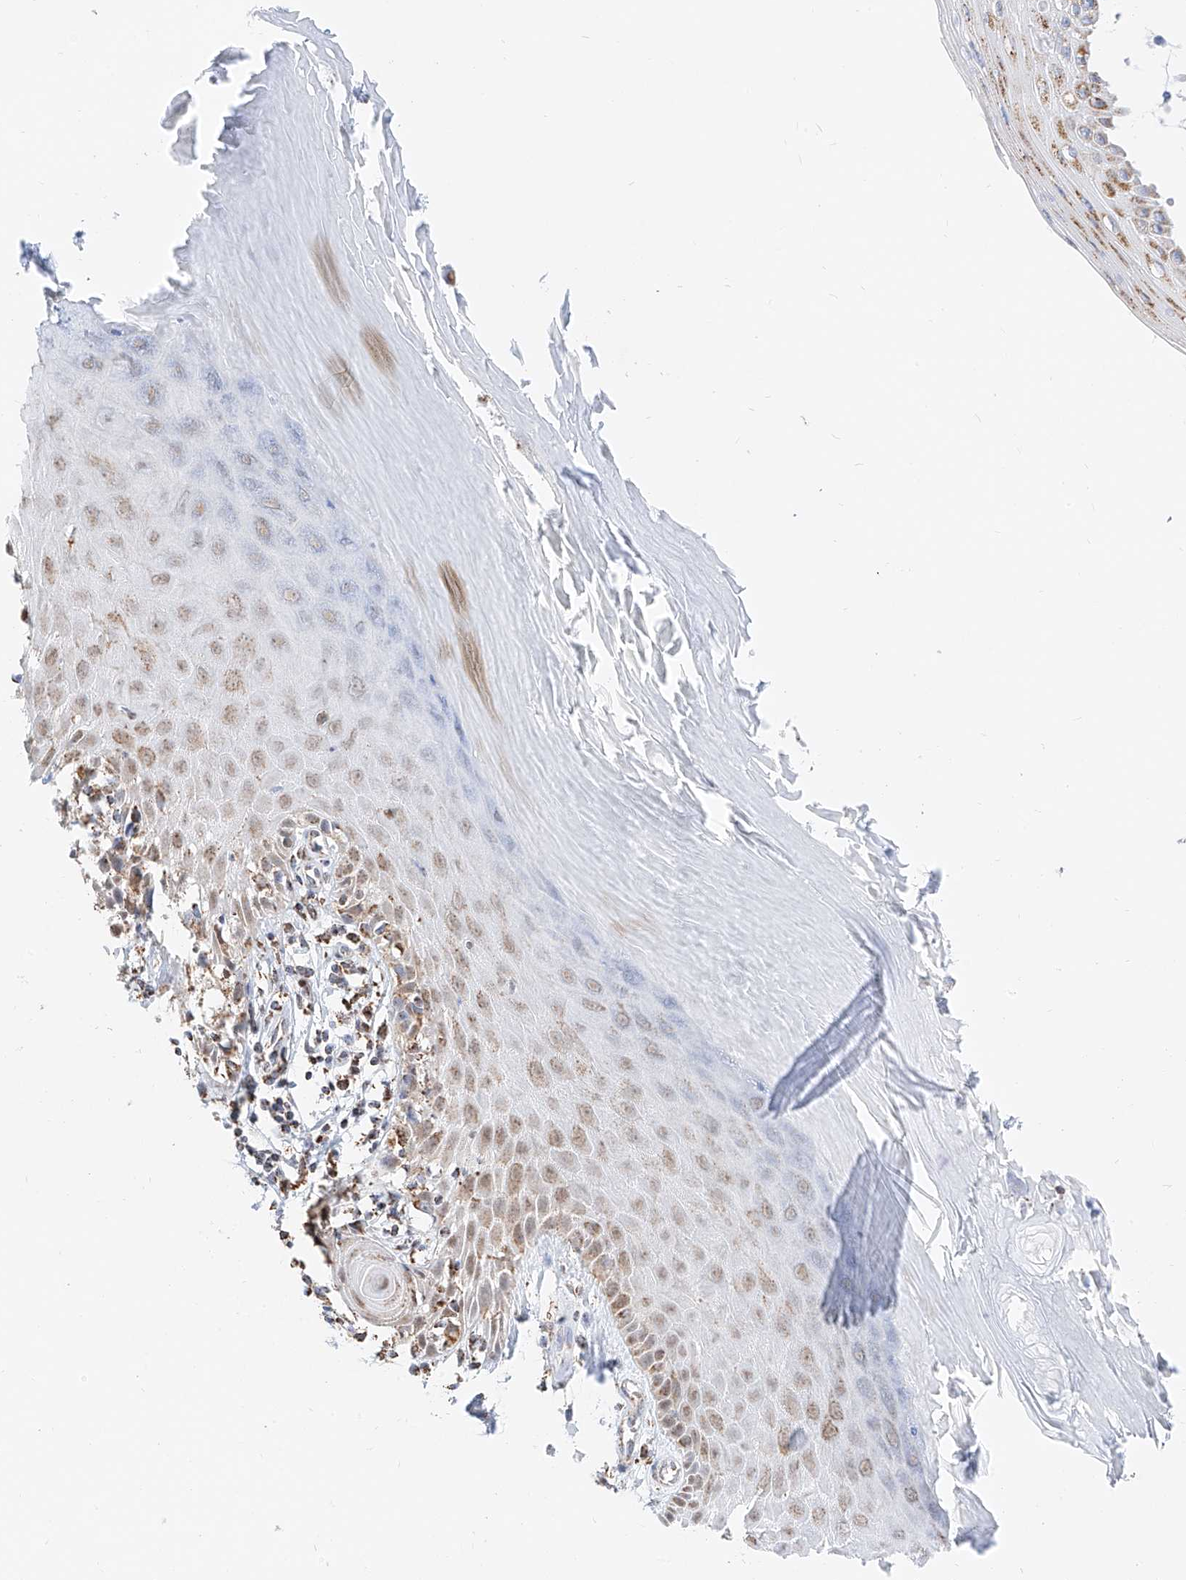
{"staining": {"intensity": "moderate", "quantity": ">75%", "location": "cytoplasmic/membranous"}, "tissue": "melanoma", "cell_type": "Tumor cells", "image_type": "cancer", "snomed": [{"axis": "morphology", "description": "Malignant melanoma, NOS"}, {"axis": "topography", "description": "Skin"}], "caption": "IHC (DAB (3,3'-diaminobenzidine)) staining of malignant melanoma exhibits moderate cytoplasmic/membranous protein staining in about >75% of tumor cells. (DAB (3,3'-diaminobenzidine) IHC, brown staining for protein, blue staining for nuclei).", "gene": "NALCN", "patient": {"sex": "female", "age": 73}}